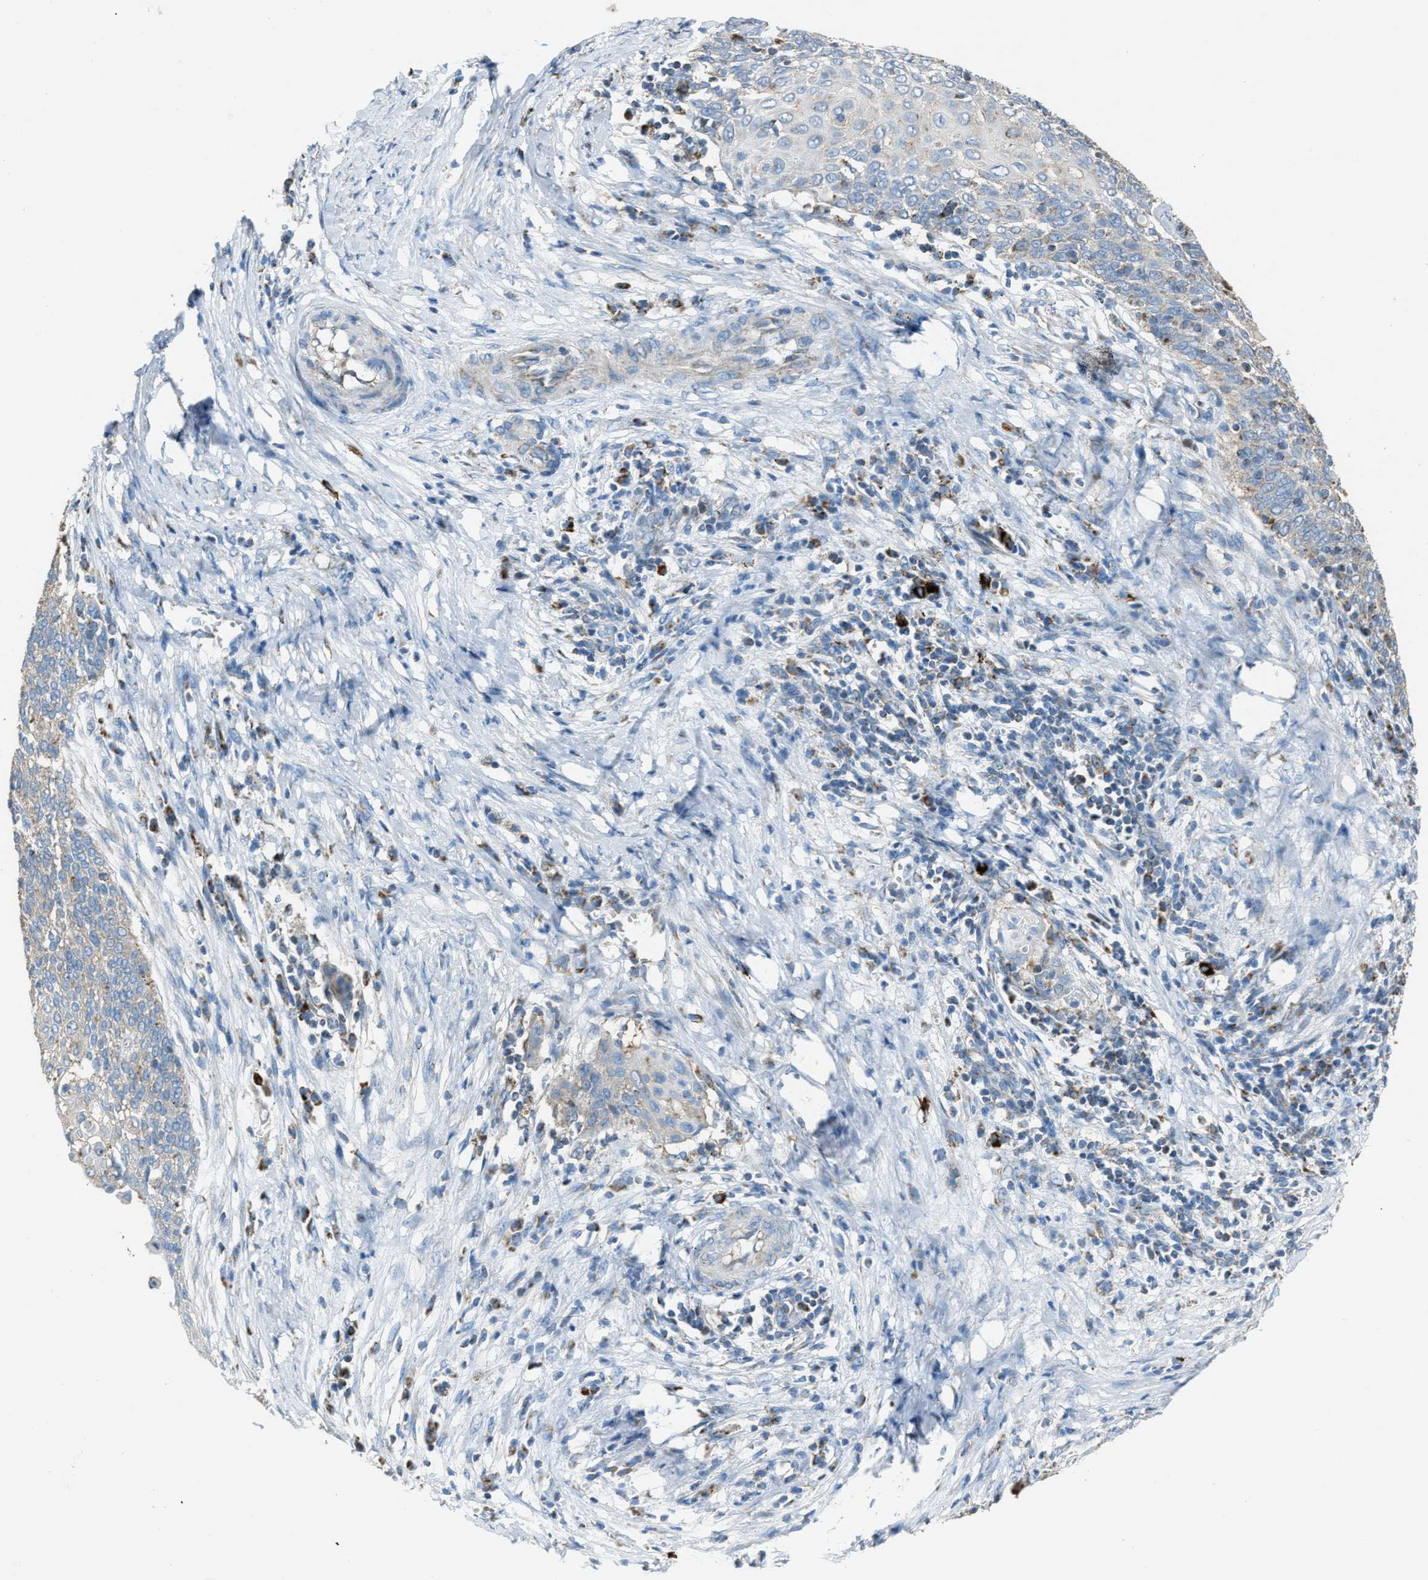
{"staining": {"intensity": "weak", "quantity": "25%-75%", "location": "cytoplasmic/membranous"}, "tissue": "cervical cancer", "cell_type": "Tumor cells", "image_type": "cancer", "snomed": [{"axis": "morphology", "description": "Squamous cell carcinoma, NOS"}, {"axis": "topography", "description": "Cervix"}], "caption": "Cervical cancer (squamous cell carcinoma) stained with a brown dye displays weak cytoplasmic/membranous positive staining in approximately 25%-75% of tumor cells.", "gene": "SLC25A11", "patient": {"sex": "female", "age": 39}}